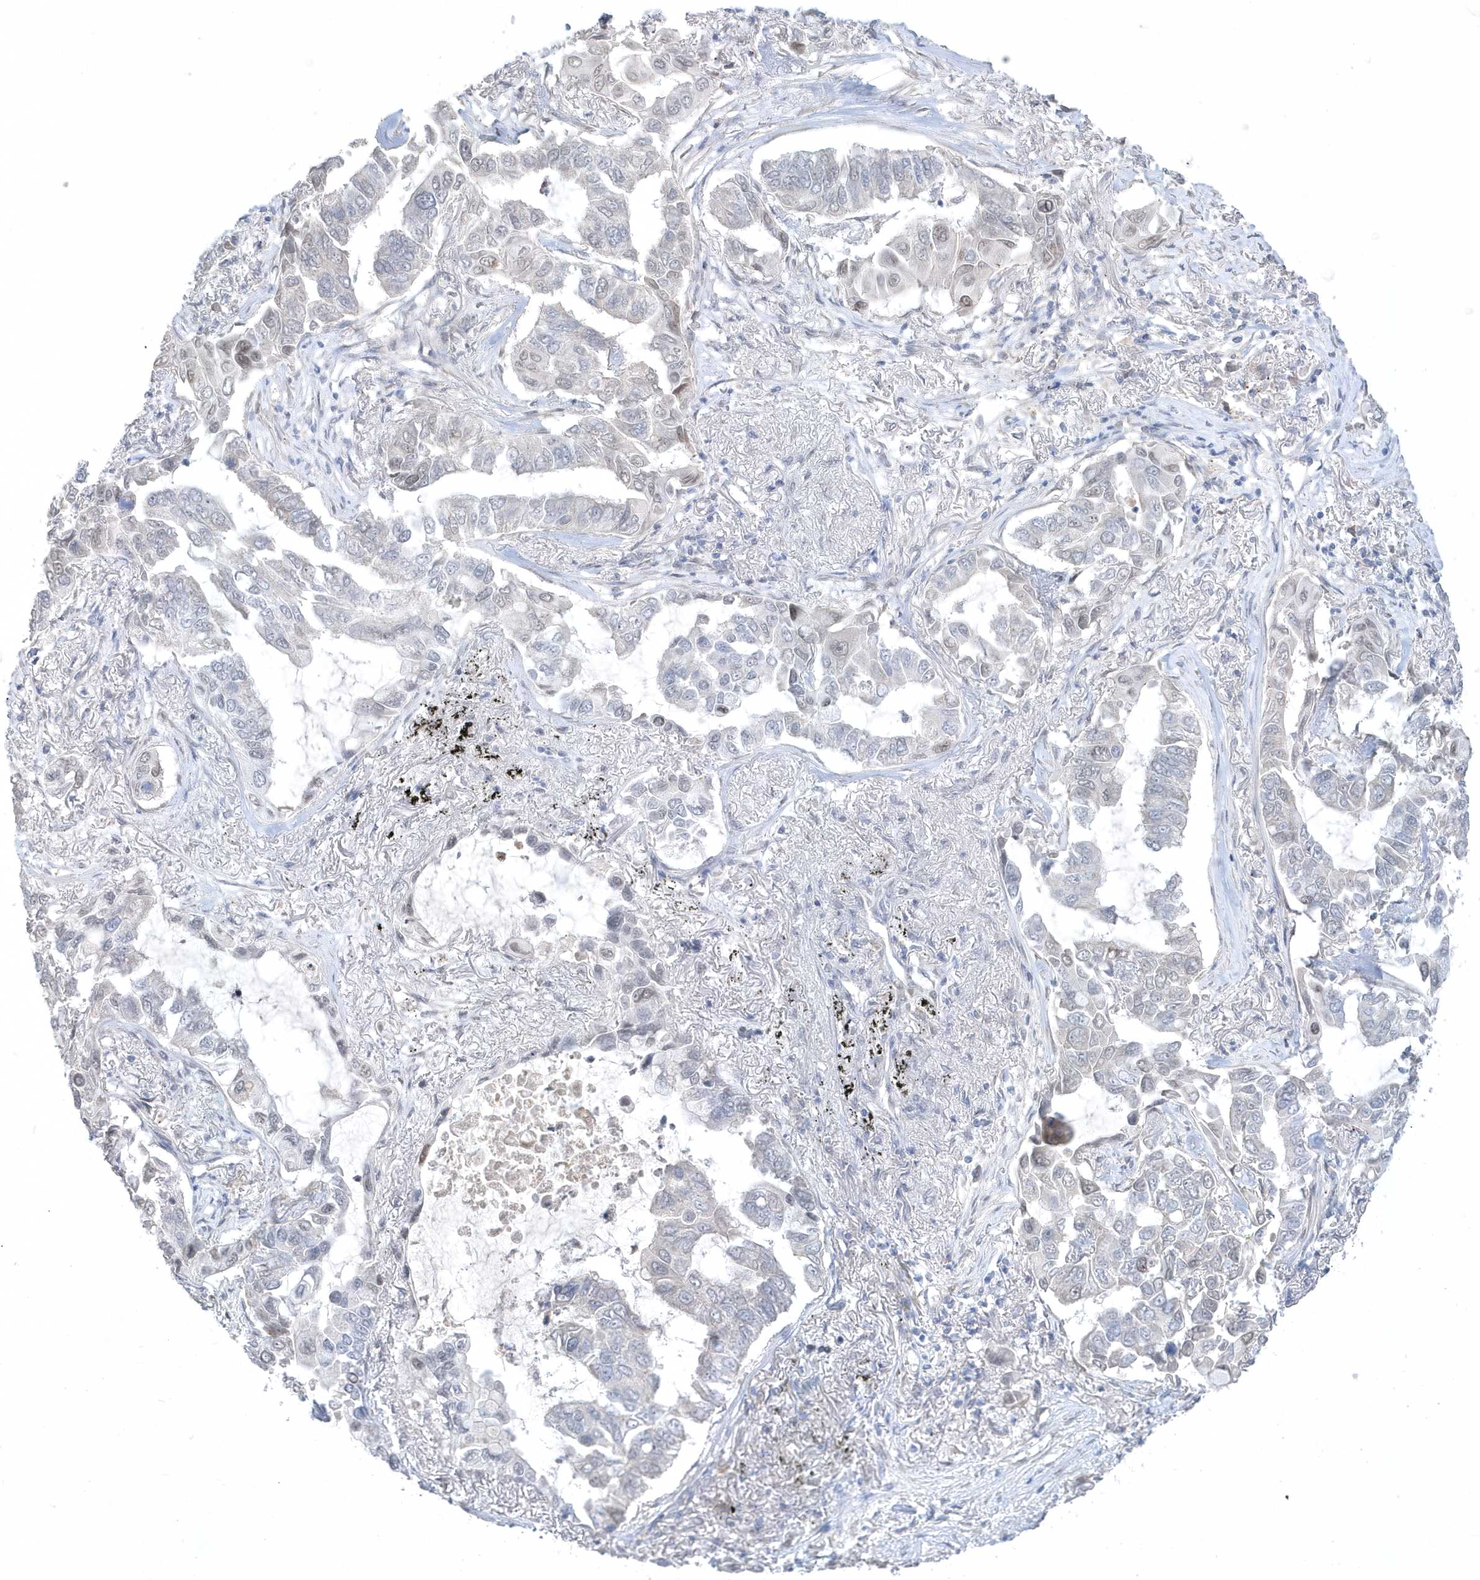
{"staining": {"intensity": "negative", "quantity": "none", "location": "none"}, "tissue": "lung cancer", "cell_type": "Tumor cells", "image_type": "cancer", "snomed": [{"axis": "morphology", "description": "Adenocarcinoma, NOS"}, {"axis": "topography", "description": "Lung"}], "caption": "Tumor cells show no significant staining in lung cancer (adenocarcinoma).", "gene": "ZC3H12D", "patient": {"sex": "male", "age": 64}}